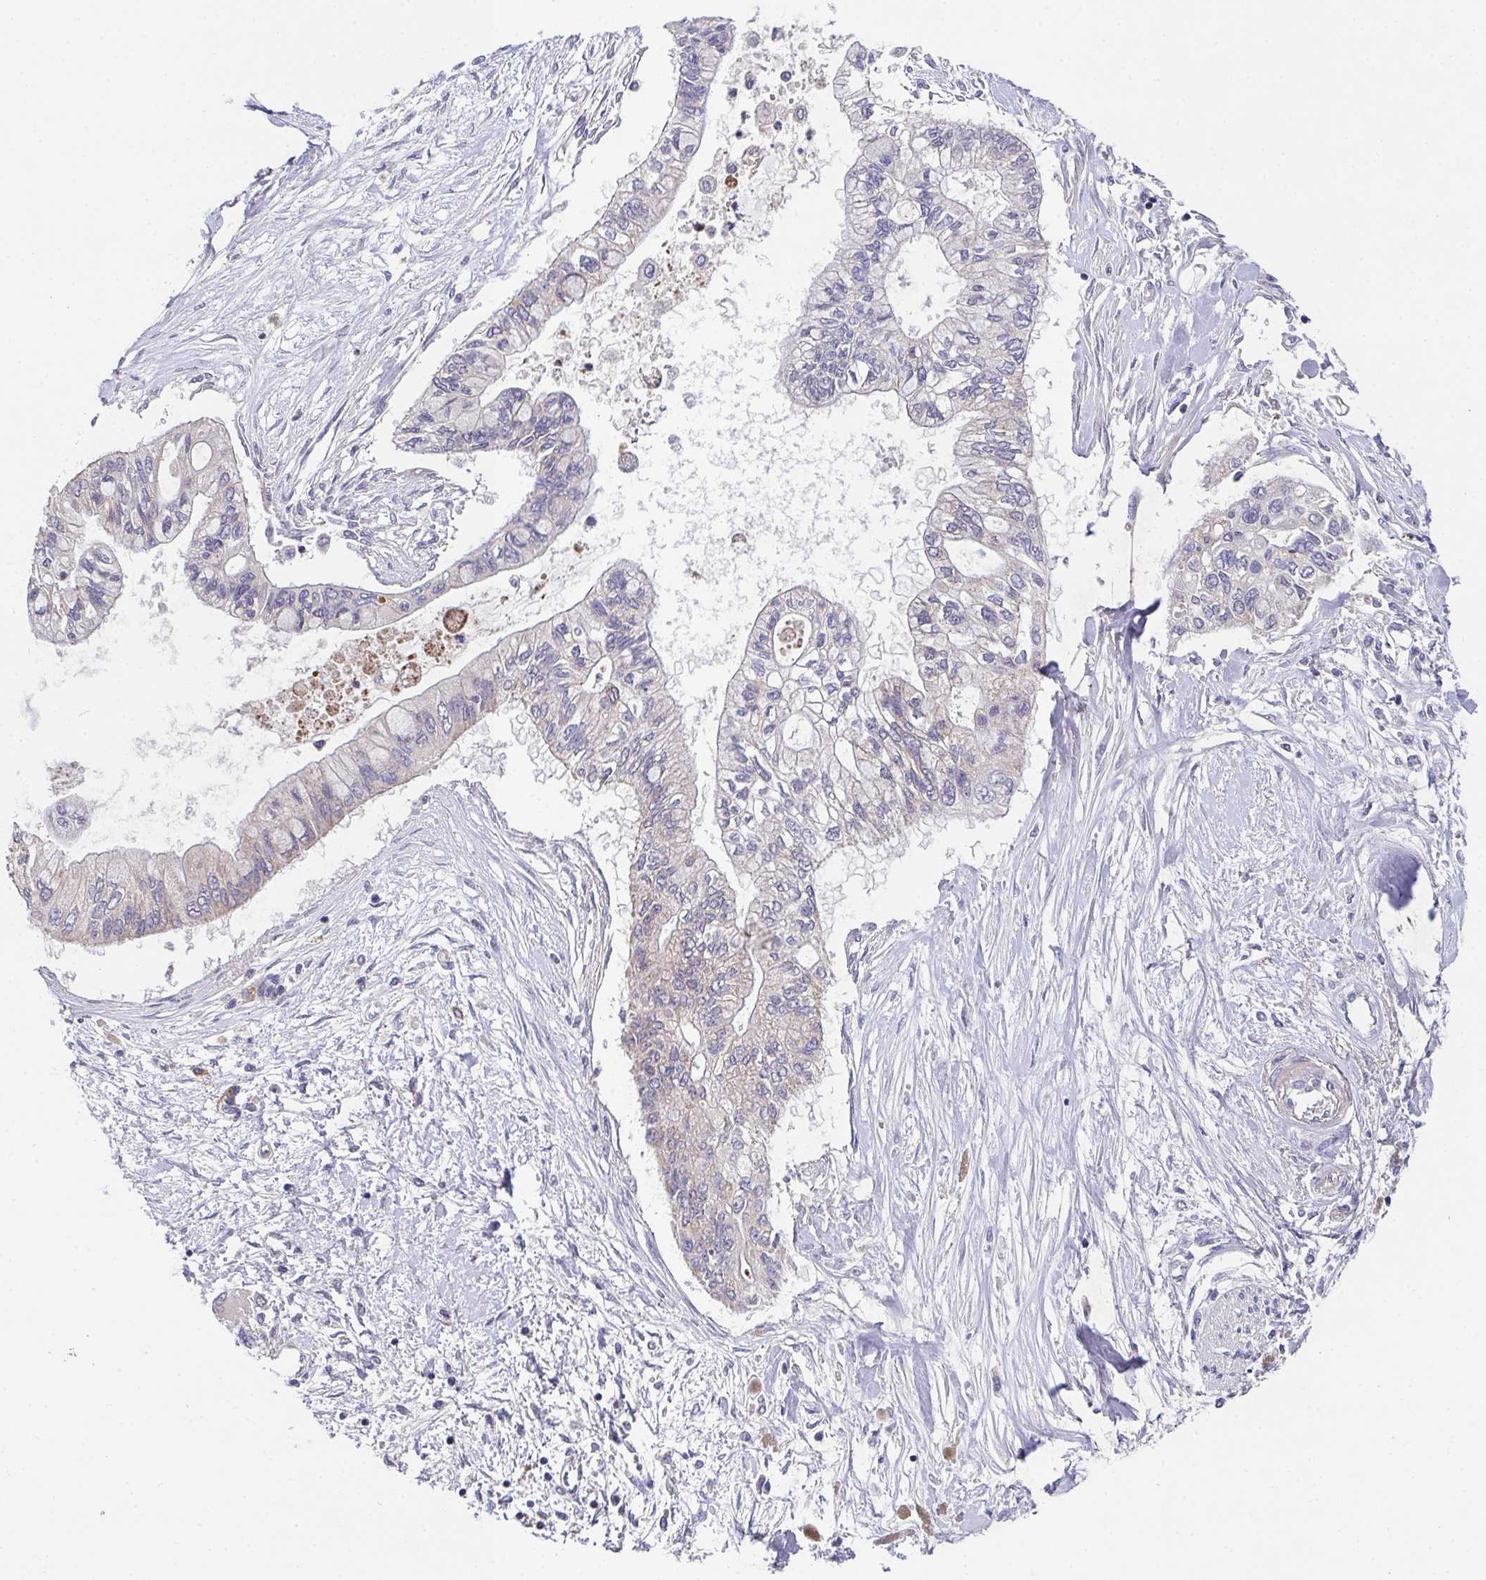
{"staining": {"intensity": "negative", "quantity": "none", "location": "none"}, "tissue": "pancreatic cancer", "cell_type": "Tumor cells", "image_type": "cancer", "snomed": [{"axis": "morphology", "description": "Adenocarcinoma, NOS"}, {"axis": "topography", "description": "Pancreas"}], "caption": "The photomicrograph exhibits no significant positivity in tumor cells of pancreatic cancer.", "gene": "MT-ND3", "patient": {"sex": "female", "age": 77}}